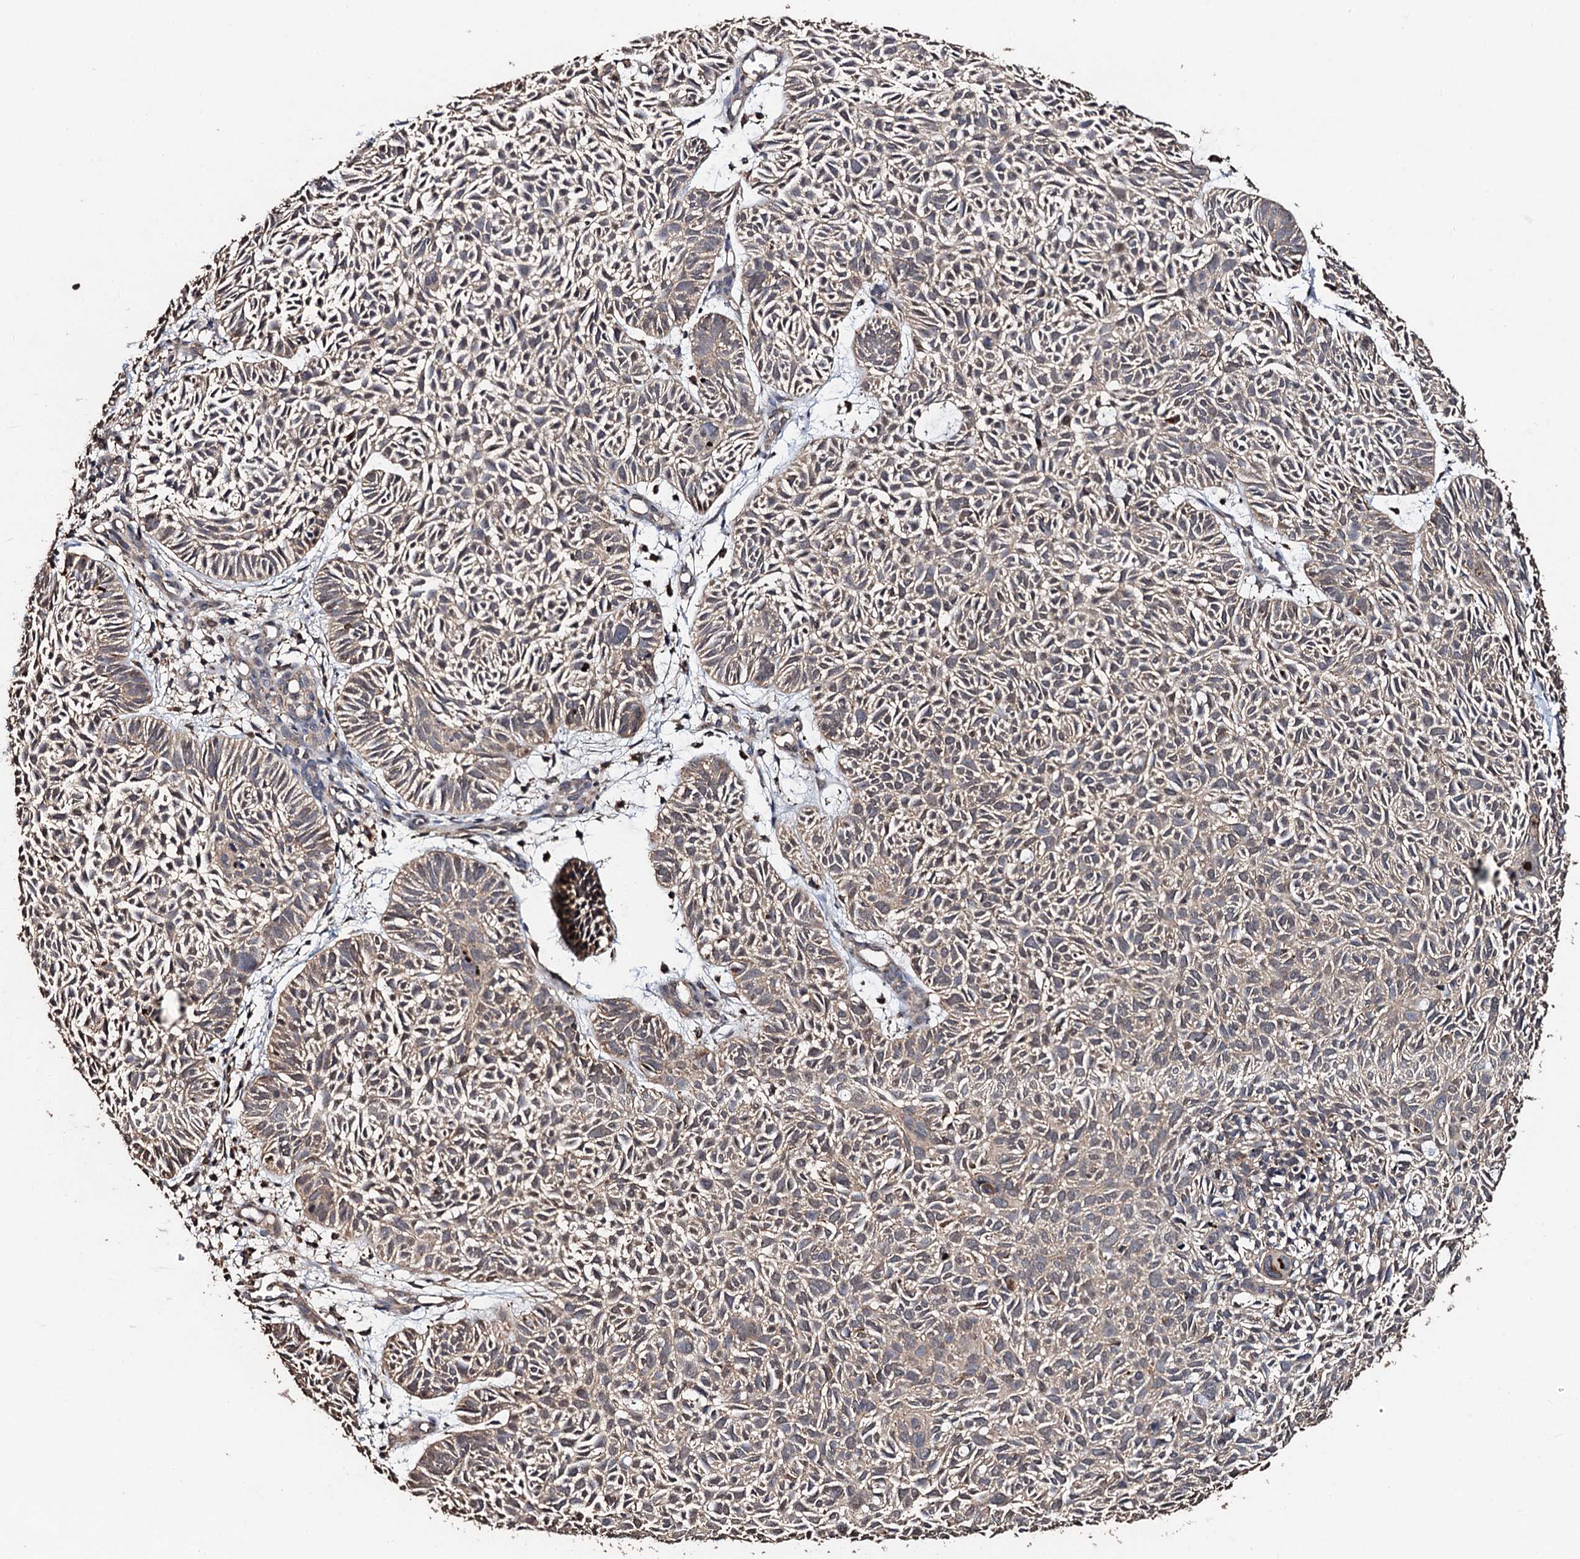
{"staining": {"intensity": "weak", "quantity": ">75%", "location": "cytoplasmic/membranous"}, "tissue": "skin cancer", "cell_type": "Tumor cells", "image_type": "cancer", "snomed": [{"axis": "morphology", "description": "Basal cell carcinoma"}, {"axis": "topography", "description": "Skin"}], "caption": "Immunohistochemistry (DAB (3,3'-diaminobenzidine)) staining of human skin cancer exhibits weak cytoplasmic/membranous protein staining in about >75% of tumor cells.", "gene": "PPTC7", "patient": {"sex": "male", "age": 69}}